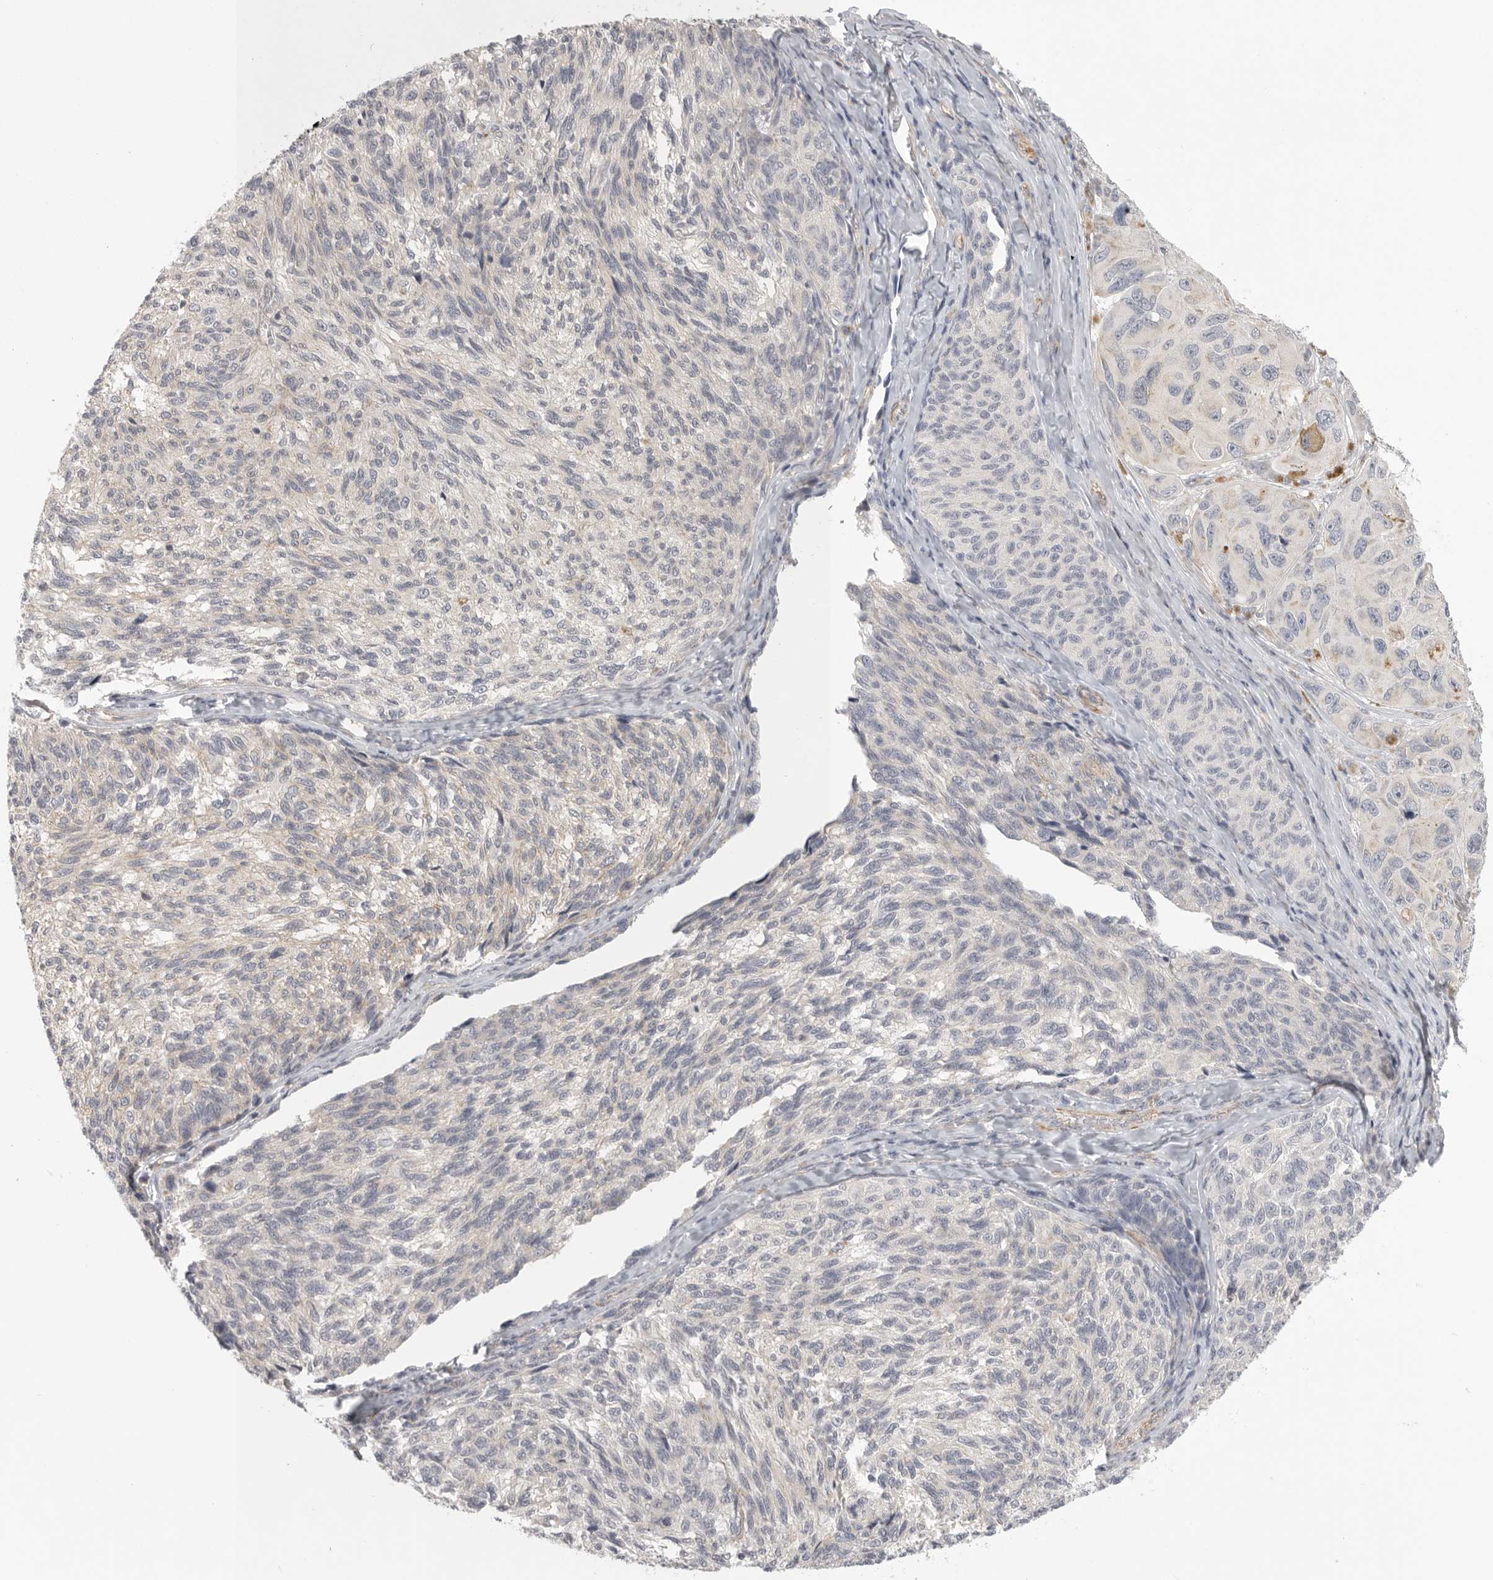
{"staining": {"intensity": "negative", "quantity": "none", "location": "none"}, "tissue": "melanoma", "cell_type": "Tumor cells", "image_type": "cancer", "snomed": [{"axis": "morphology", "description": "Malignant melanoma, NOS"}, {"axis": "topography", "description": "Skin"}], "caption": "This is a photomicrograph of immunohistochemistry (IHC) staining of melanoma, which shows no staining in tumor cells.", "gene": "STAB2", "patient": {"sex": "female", "age": 73}}